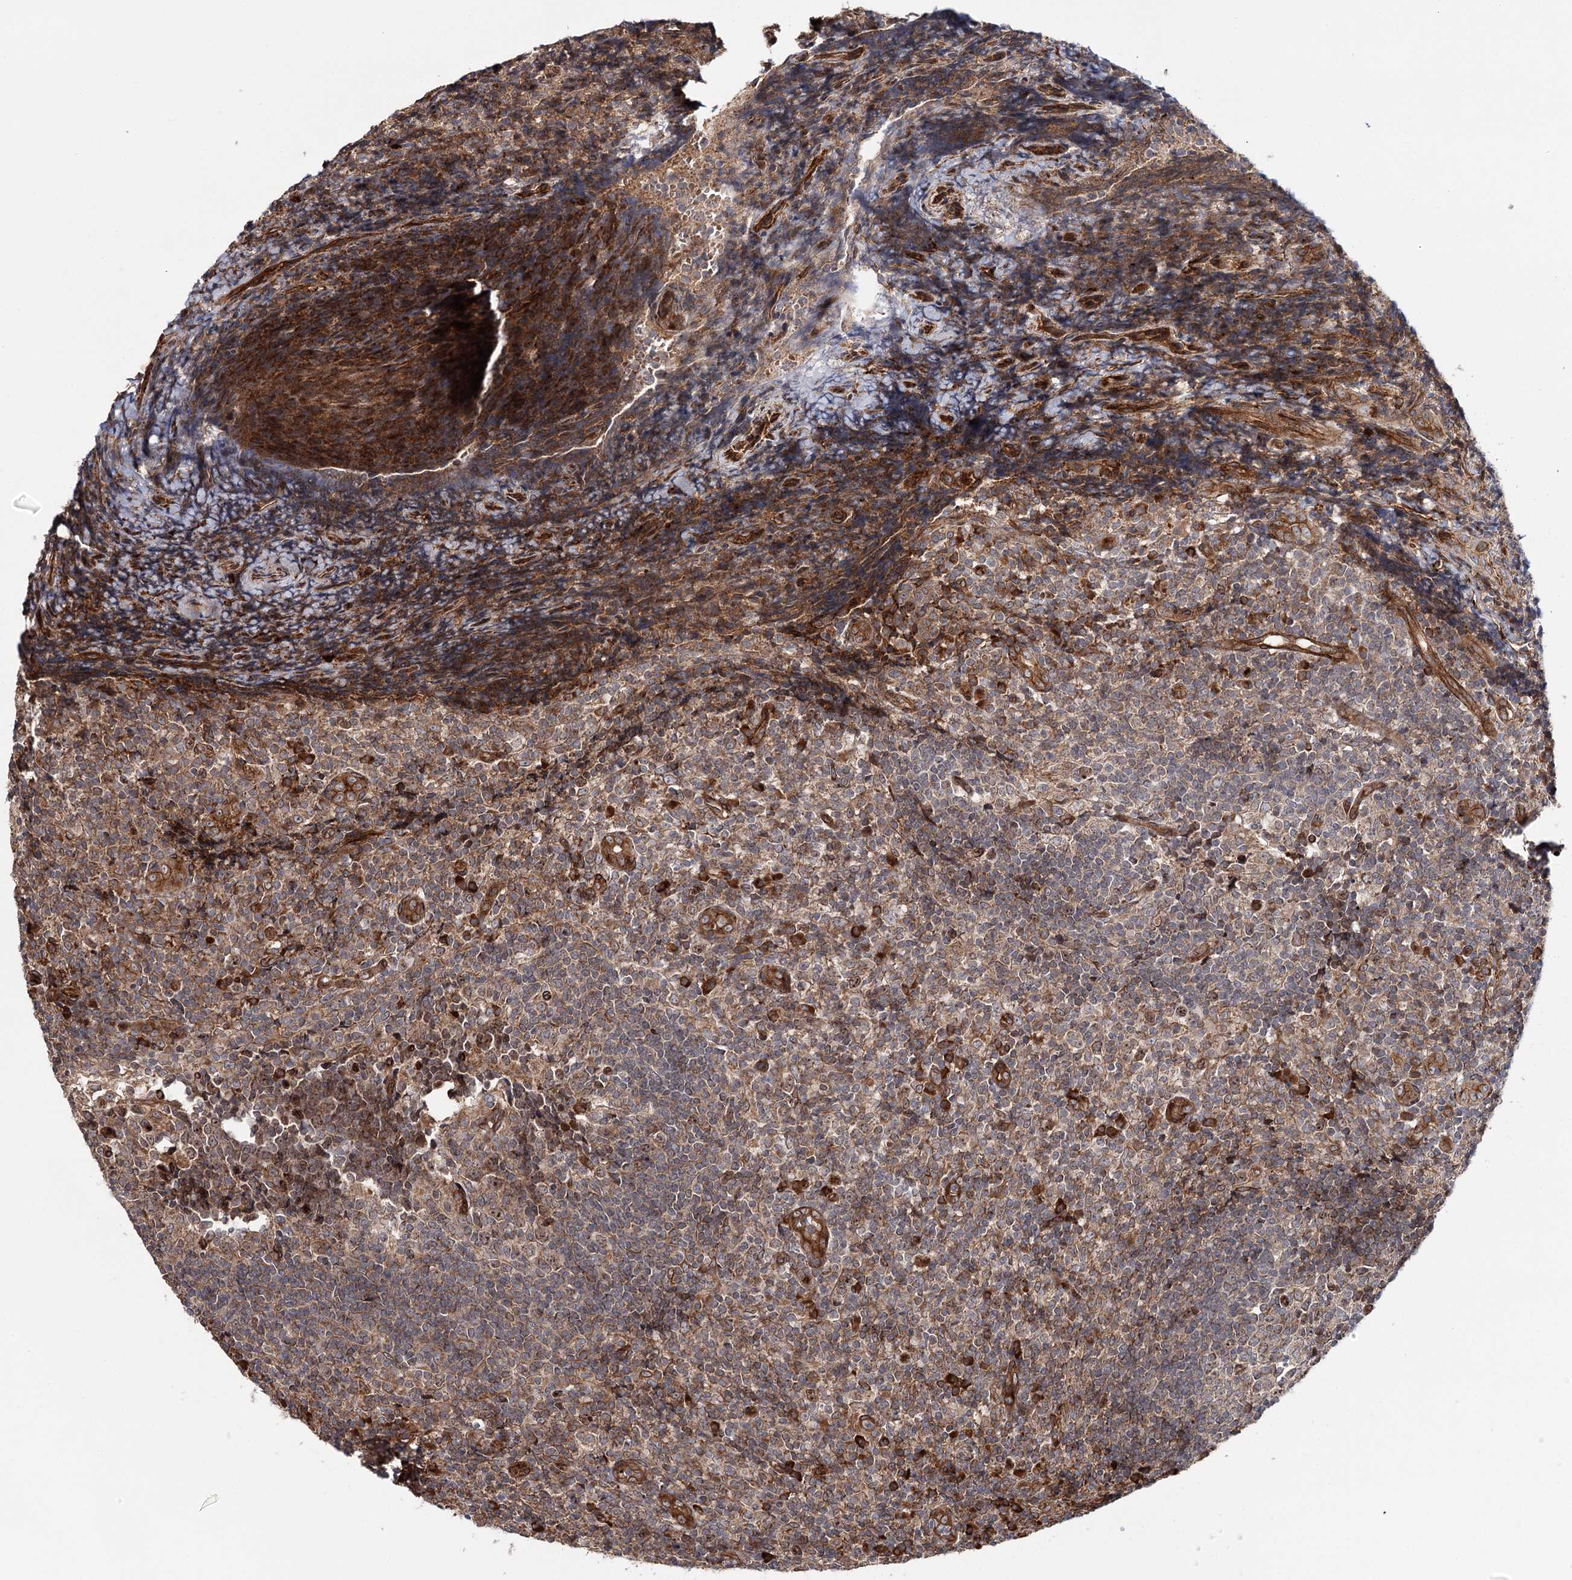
{"staining": {"intensity": "moderate", "quantity": "25%-75%", "location": "cytoplasmic/membranous"}, "tissue": "tonsil", "cell_type": "Germinal center cells", "image_type": "normal", "snomed": [{"axis": "morphology", "description": "Normal tissue, NOS"}, {"axis": "topography", "description": "Tonsil"}], "caption": "Immunohistochemical staining of unremarkable human tonsil reveals moderate cytoplasmic/membranous protein positivity in about 25%-75% of germinal center cells.", "gene": "MKNK1", "patient": {"sex": "female", "age": 19}}